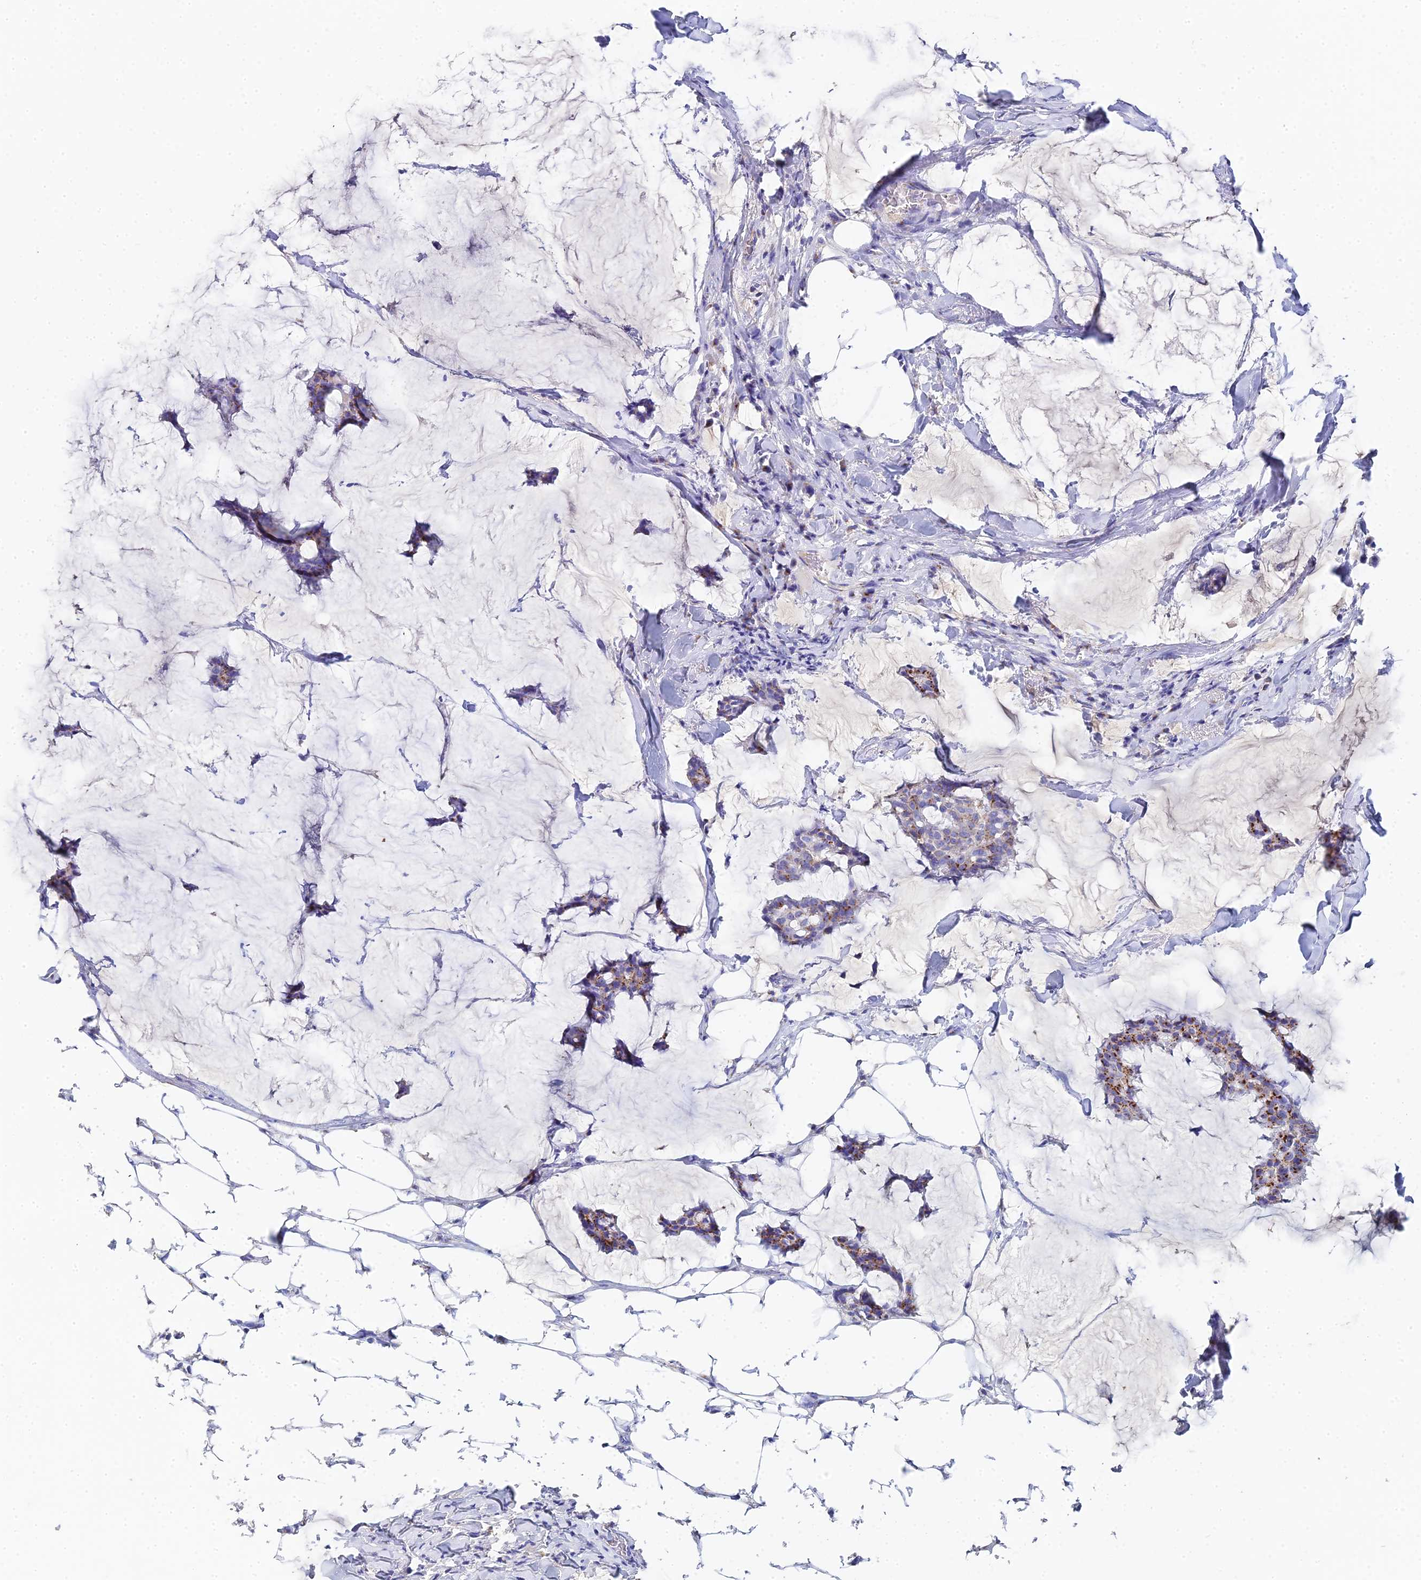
{"staining": {"intensity": "moderate", "quantity": "<25%", "location": "cytoplasmic/membranous"}, "tissue": "breast cancer", "cell_type": "Tumor cells", "image_type": "cancer", "snomed": [{"axis": "morphology", "description": "Duct carcinoma"}, {"axis": "topography", "description": "Breast"}], "caption": "A high-resolution photomicrograph shows IHC staining of intraductal carcinoma (breast), which displays moderate cytoplasmic/membranous positivity in approximately <25% of tumor cells. Ihc stains the protein of interest in brown and the nuclei are stained blue.", "gene": "ENSG00000268674", "patient": {"sex": "female", "age": 93}}